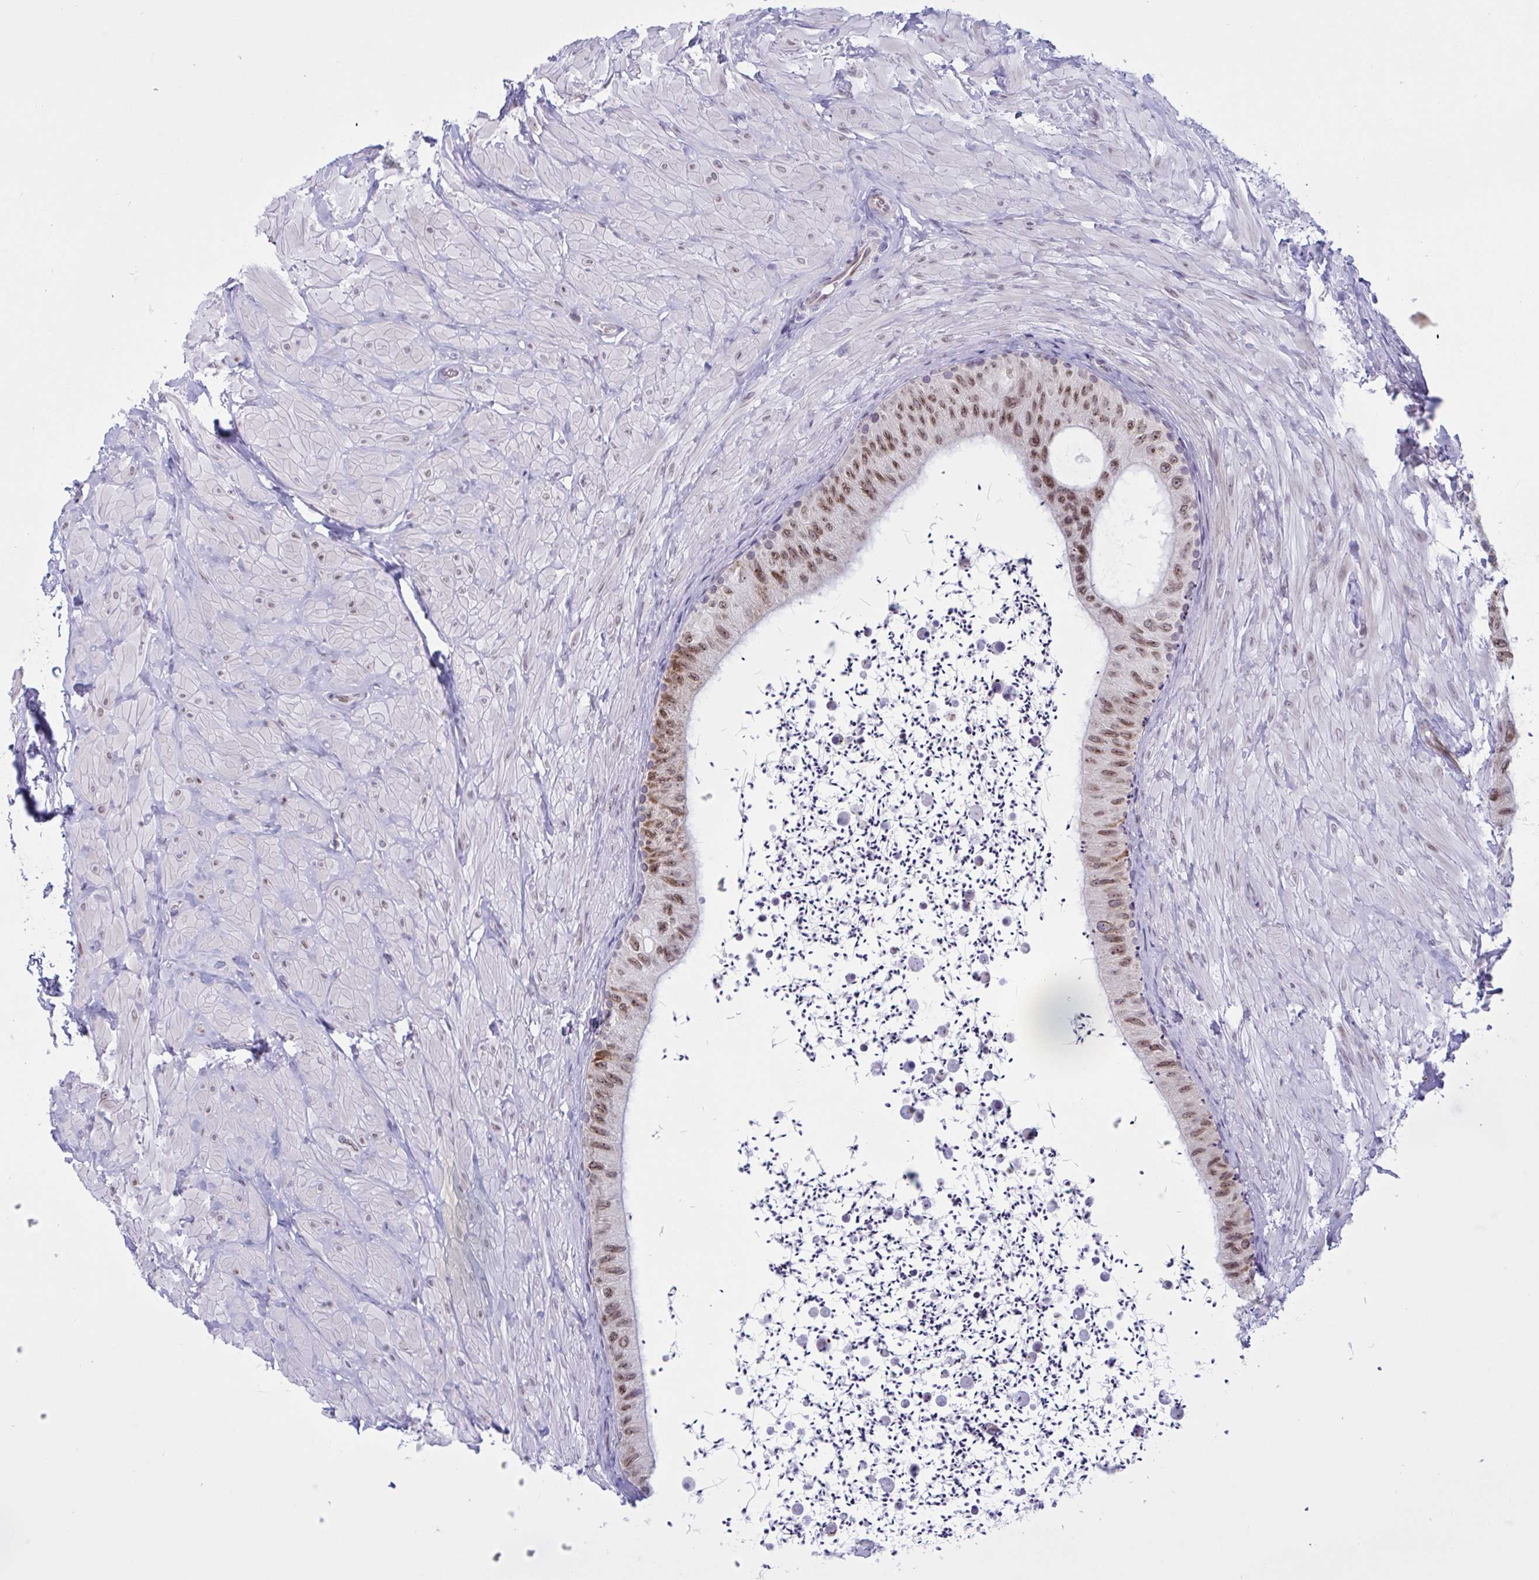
{"staining": {"intensity": "moderate", "quantity": ">75%", "location": "nuclear"}, "tissue": "epididymis", "cell_type": "Glandular cells", "image_type": "normal", "snomed": [{"axis": "morphology", "description": "Normal tissue, NOS"}, {"axis": "topography", "description": "Epididymis"}, {"axis": "topography", "description": "Peripheral nerve tissue"}], "caption": "A histopathology image of epididymis stained for a protein shows moderate nuclear brown staining in glandular cells.", "gene": "DOCK11", "patient": {"sex": "male", "age": 32}}